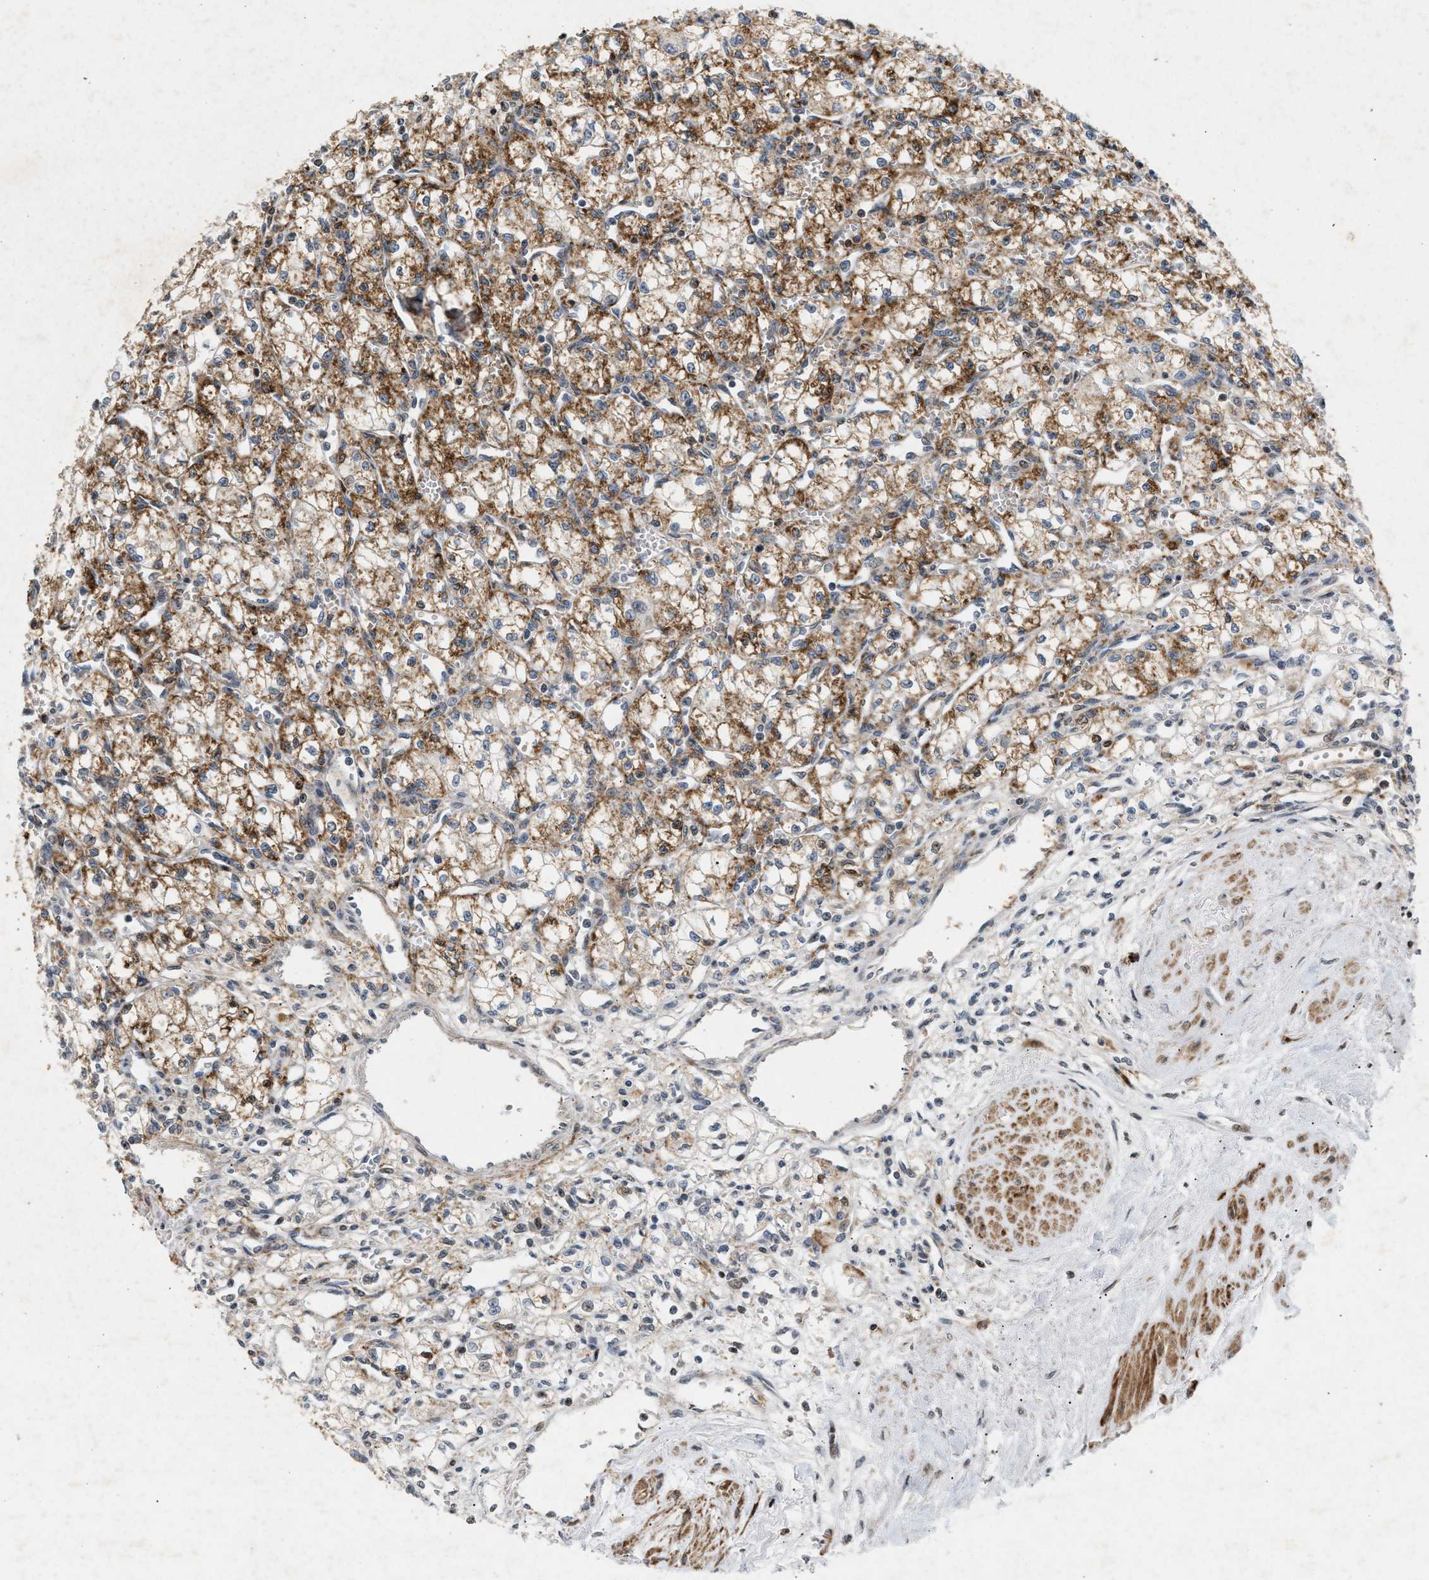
{"staining": {"intensity": "moderate", "quantity": ">75%", "location": "cytoplasmic/membranous"}, "tissue": "renal cancer", "cell_type": "Tumor cells", "image_type": "cancer", "snomed": [{"axis": "morphology", "description": "Normal tissue, NOS"}, {"axis": "morphology", "description": "Adenocarcinoma, NOS"}, {"axis": "topography", "description": "Kidney"}], "caption": "Renal cancer was stained to show a protein in brown. There is medium levels of moderate cytoplasmic/membranous expression in about >75% of tumor cells. The protein of interest is stained brown, and the nuclei are stained in blue (DAB (3,3'-diaminobenzidine) IHC with brightfield microscopy, high magnification).", "gene": "ZPR1", "patient": {"sex": "male", "age": 59}}